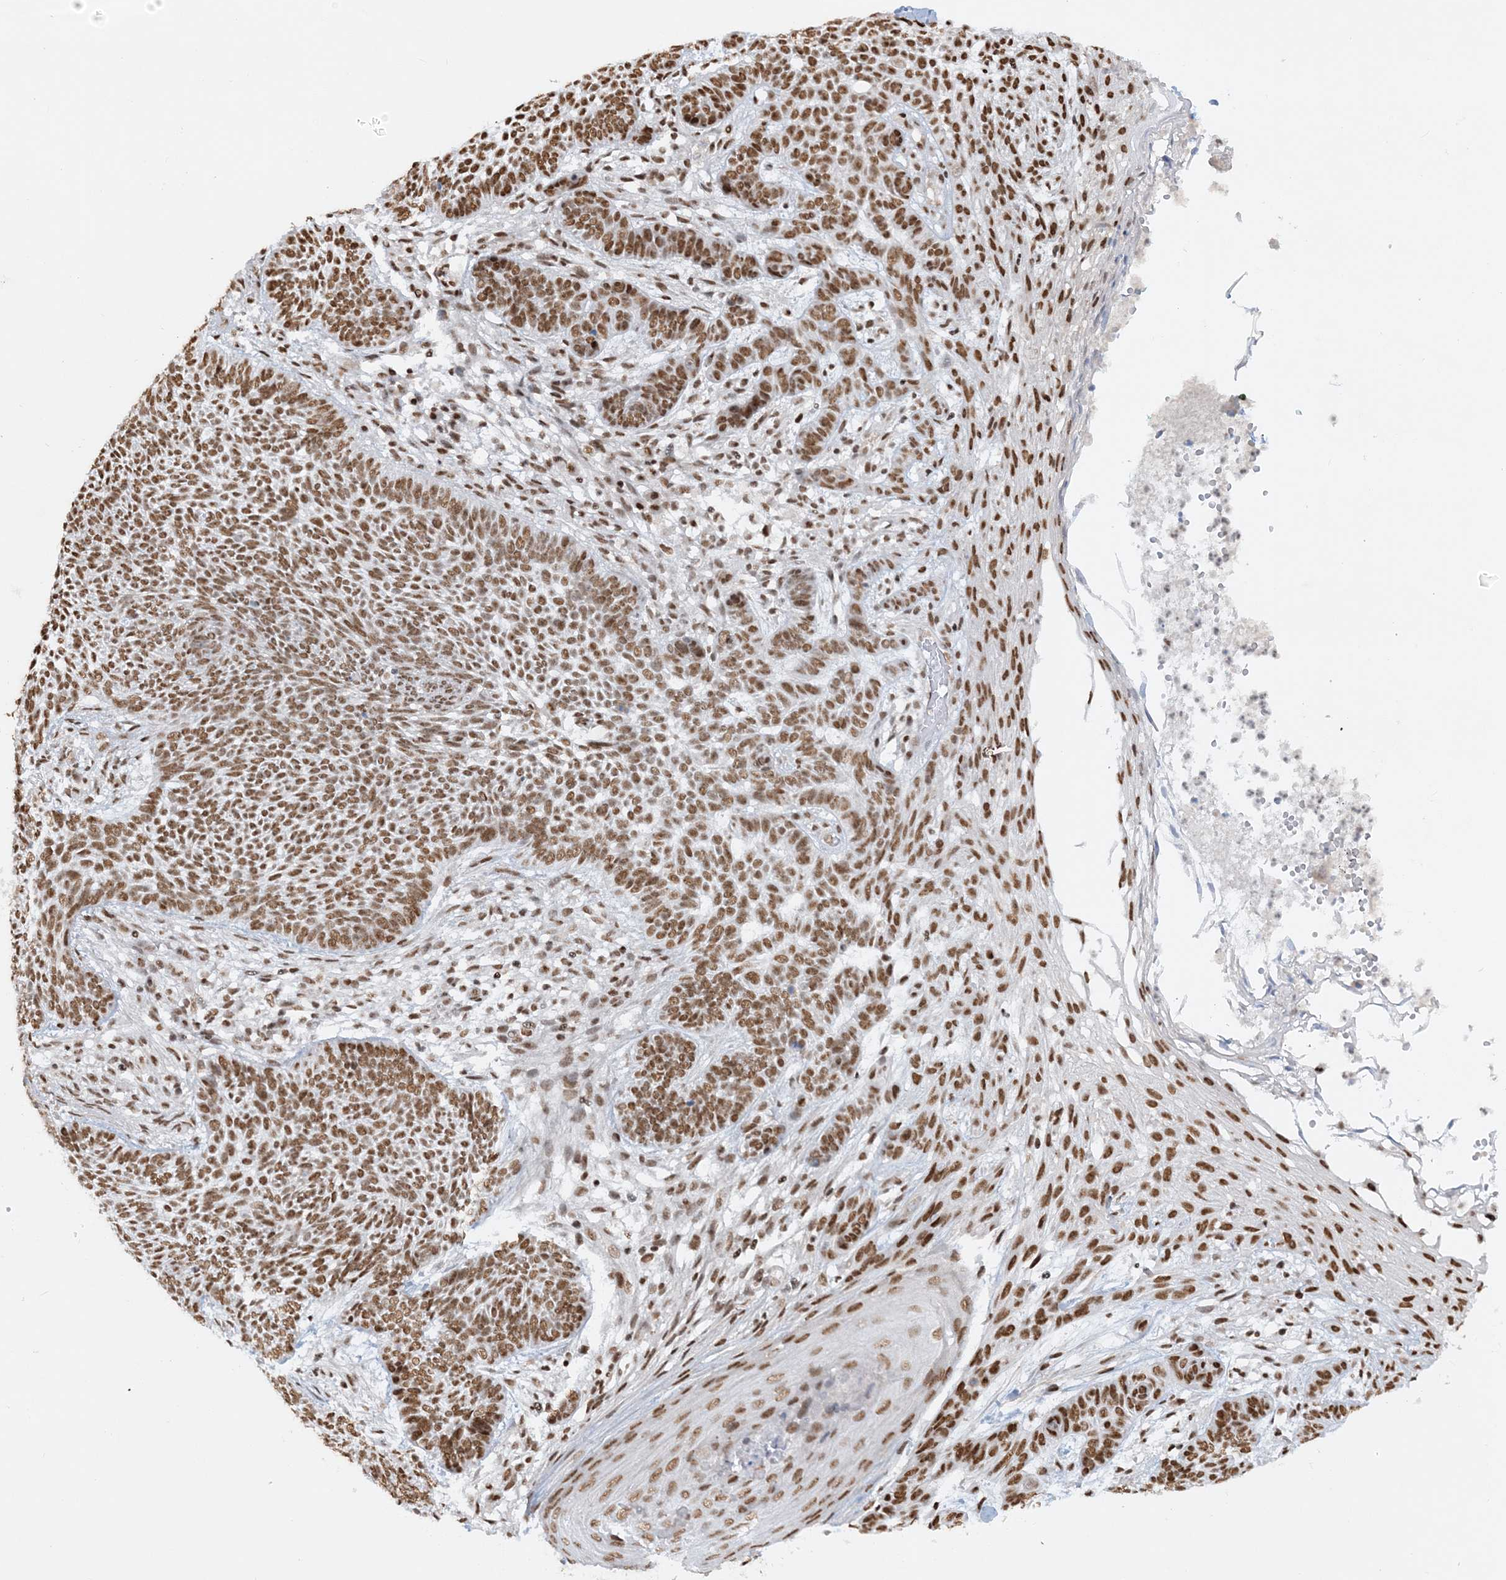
{"staining": {"intensity": "moderate", "quantity": ">75%", "location": "nuclear"}, "tissue": "skin cancer", "cell_type": "Tumor cells", "image_type": "cancer", "snomed": [{"axis": "morphology", "description": "Normal tissue, NOS"}, {"axis": "morphology", "description": "Basal cell carcinoma"}, {"axis": "topography", "description": "Skin"}], "caption": "This image demonstrates immunohistochemistry (IHC) staining of human skin cancer, with medium moderate nuclear expression in approximately >75% of tumor cells.", "gene": "DELE1", "patient": {"sex": "male", "age": 64}}